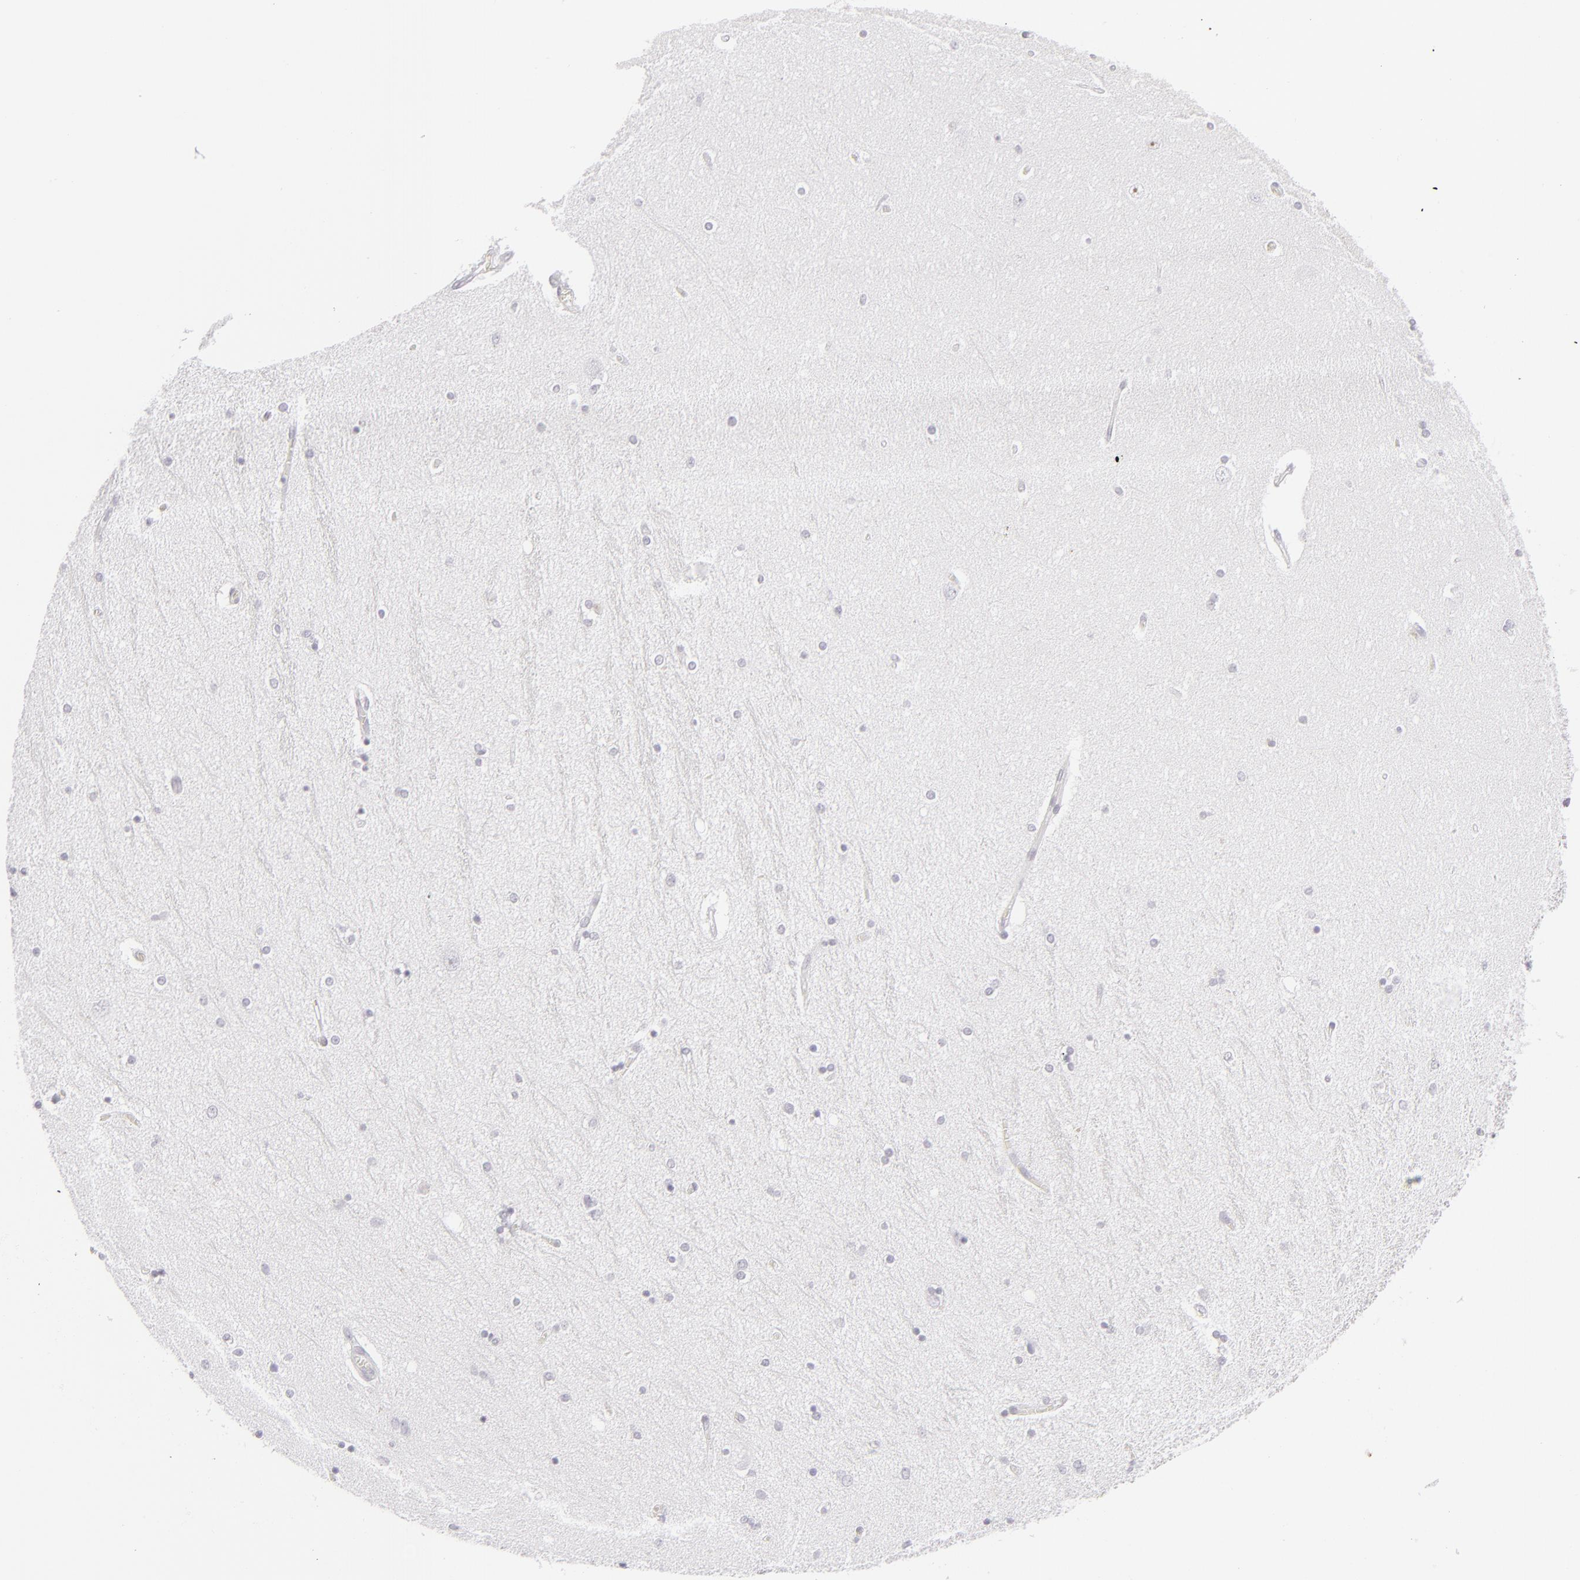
{"staining": {"intensity": "negative", "quantity": "none", "location": "none"}, "tissue": "hippocampus", "cell_type": "Glial cells", "image_type": "normal", "snomed": [{"axis": "morphology", "description": "Normal tissue, NOS"}, {"axis": "topography", "description": "Hippocampus"}], "caption": "Immunohistochemistry (IHC) photomicrograph of normal hippocampus: hippocampus stained with DAB (3,3'-diaminobenzidine) shows no significant protein expression in glial cells.", "gene": "CD7", "patient": {"sex": "female", "age": 54}}